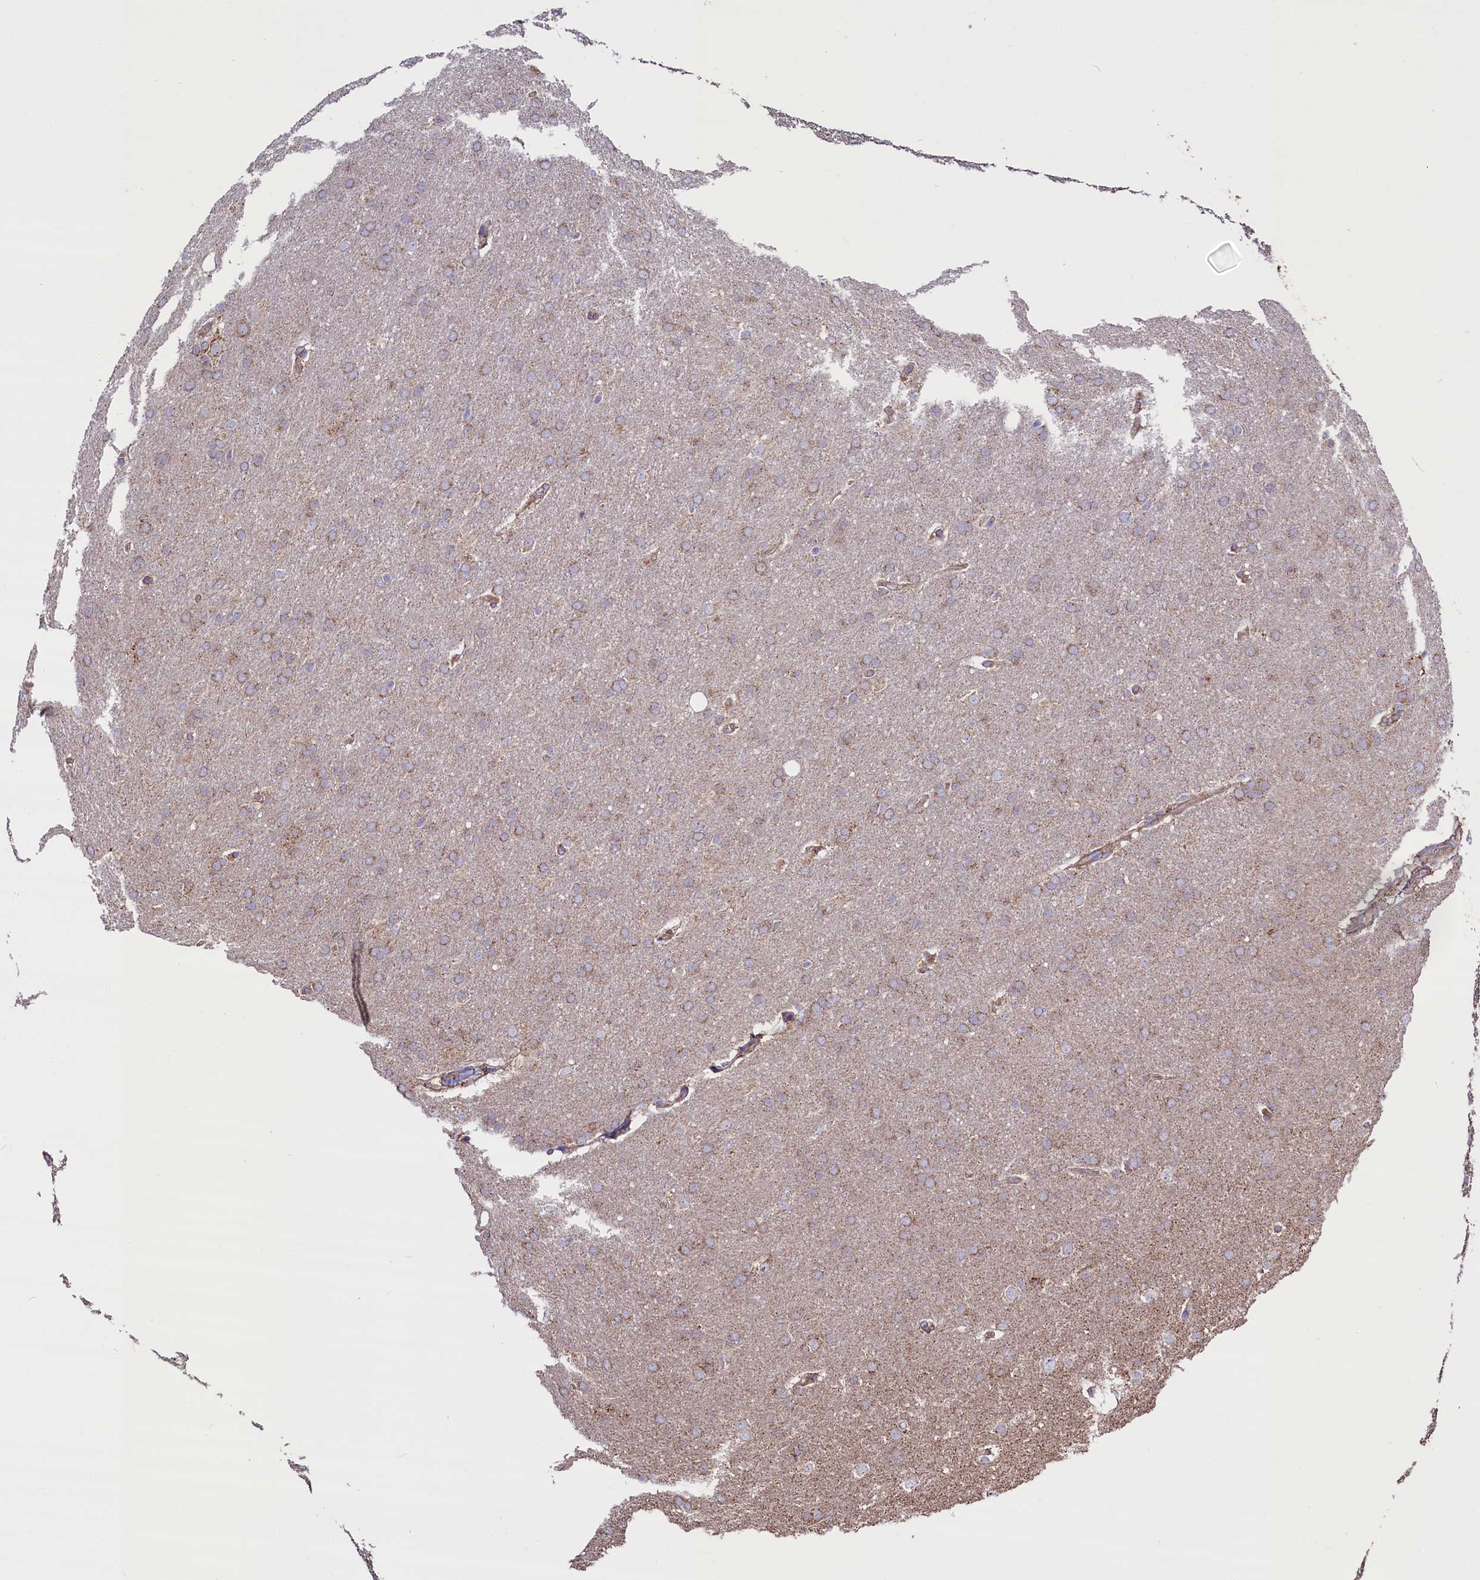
{"staining": {"intensity": "weak", "quantity": "<25%", "location": "cytoplasmic/membranous"}, "tissue": "glioma", "cell_type": "Tumor cells", "image_type": "cancer", "snomed": [{"axis": "morphology", "description": "Glioma, malignant, Low grade"}, {"axis": "topography", "description": "Brain"}], "caption": "The photomicrograph reveals no significant staining in tumor cells of glioma.", "gene": "ZSWIM1", "patient": {"sex": "female", "age": 32}}